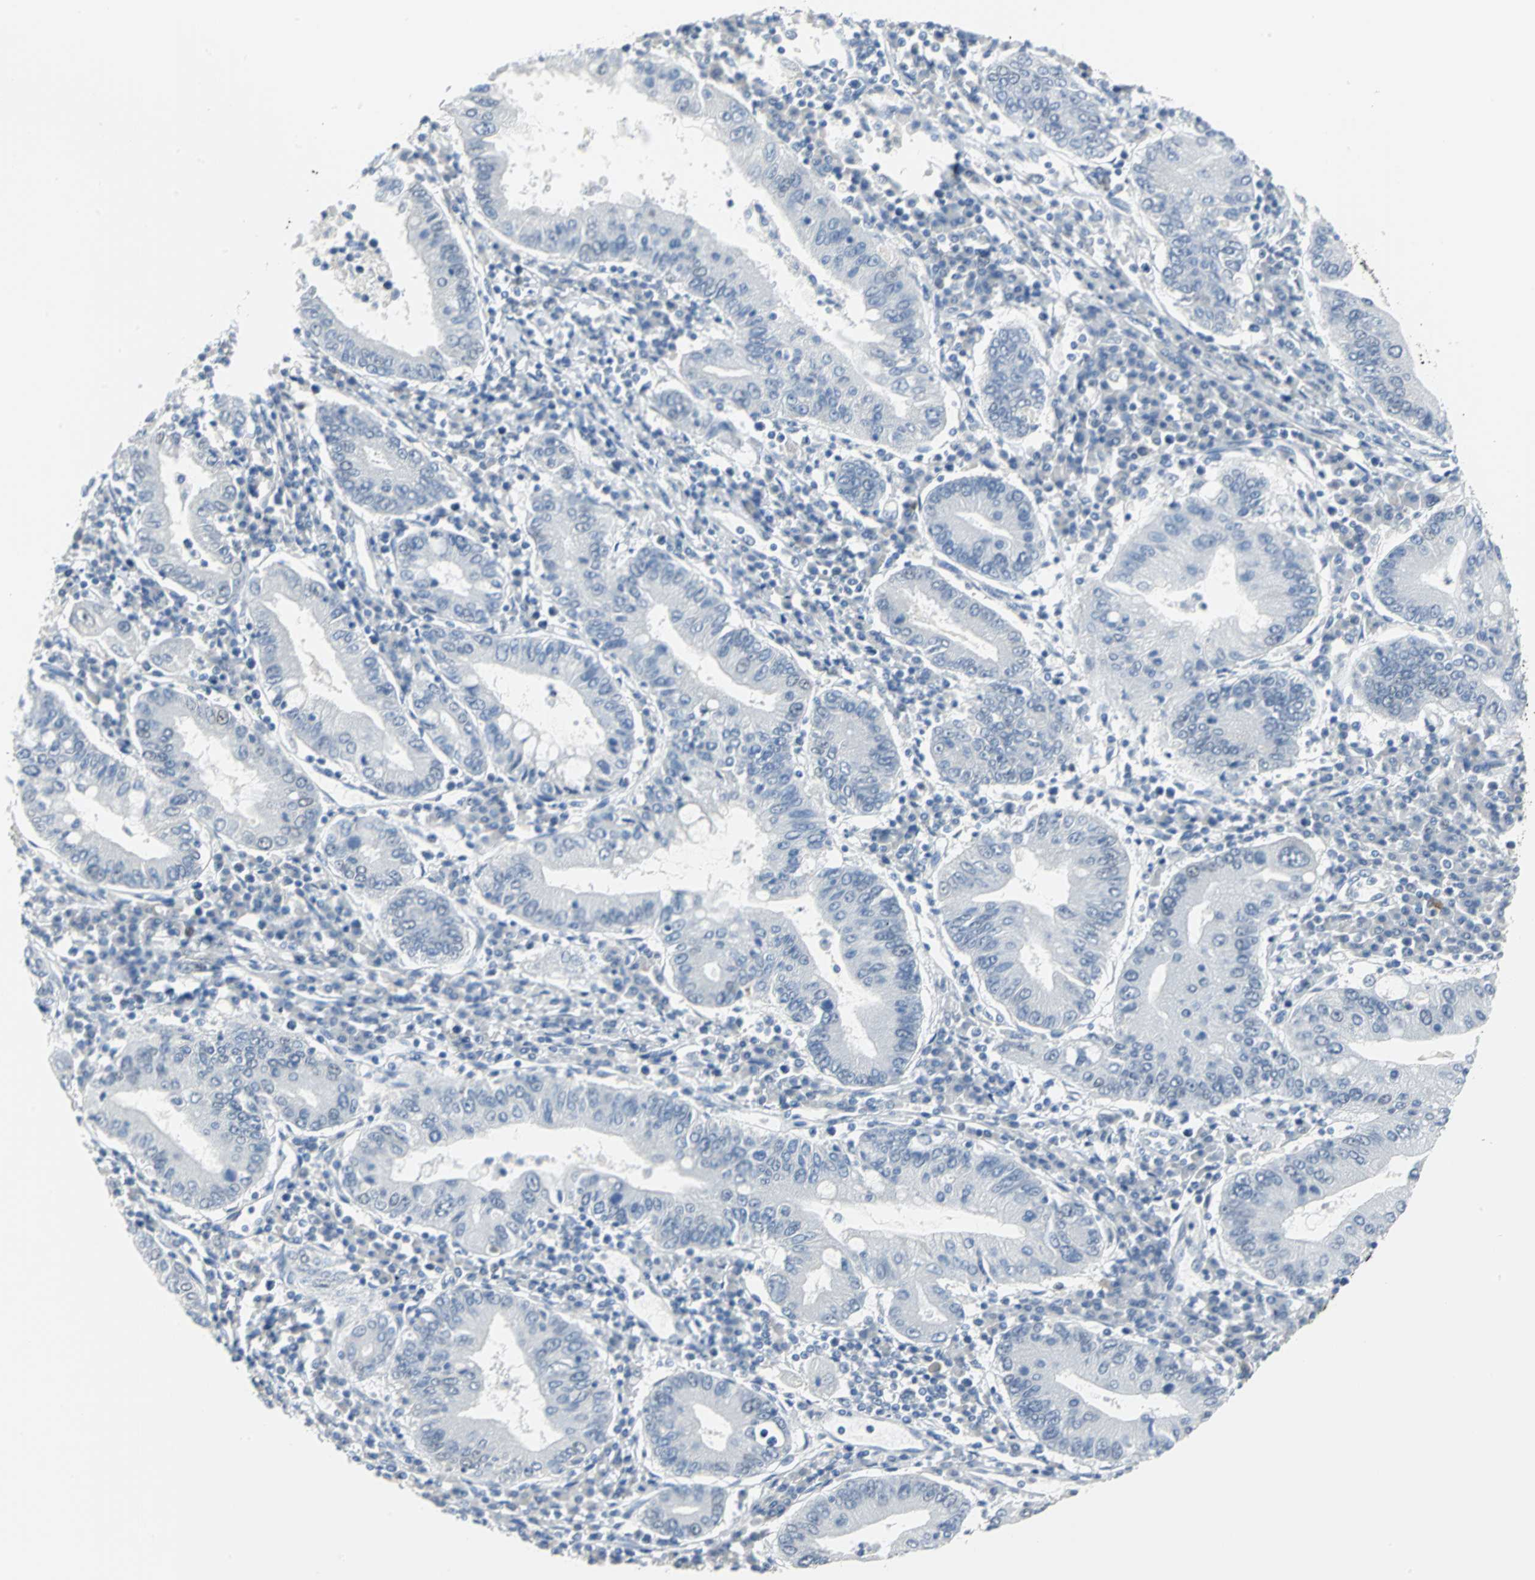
{"staining": {"intensity": "negative", "quantity": "none", "location": "none"}, "tissue": "stomach cancer", "cell_type": "Tumor cells", "image_type": "cancer", "snomed": [{"axis": "morphology", "description": "Normal tissue, NOS"}, {"axis": "morphology", "description": "Adenocarcinoma, NOS"}, {"axis": "topography", "description": "Esophagus"}, {"axis": "topography", "description": "Stomach, upper"}, {"axis": "topography", "description": "Peripheral nerve tissue"}], "caption": "This micrograph is of adenocarcinoma (stomach) stained with immunohistochemistry (IHC) to label a protein in brown with the nuclei are counter-stained blue. There is no positivity in tumor cells.", "gene": "MCM3", "patient": {"sex": "male", "age": 62}}